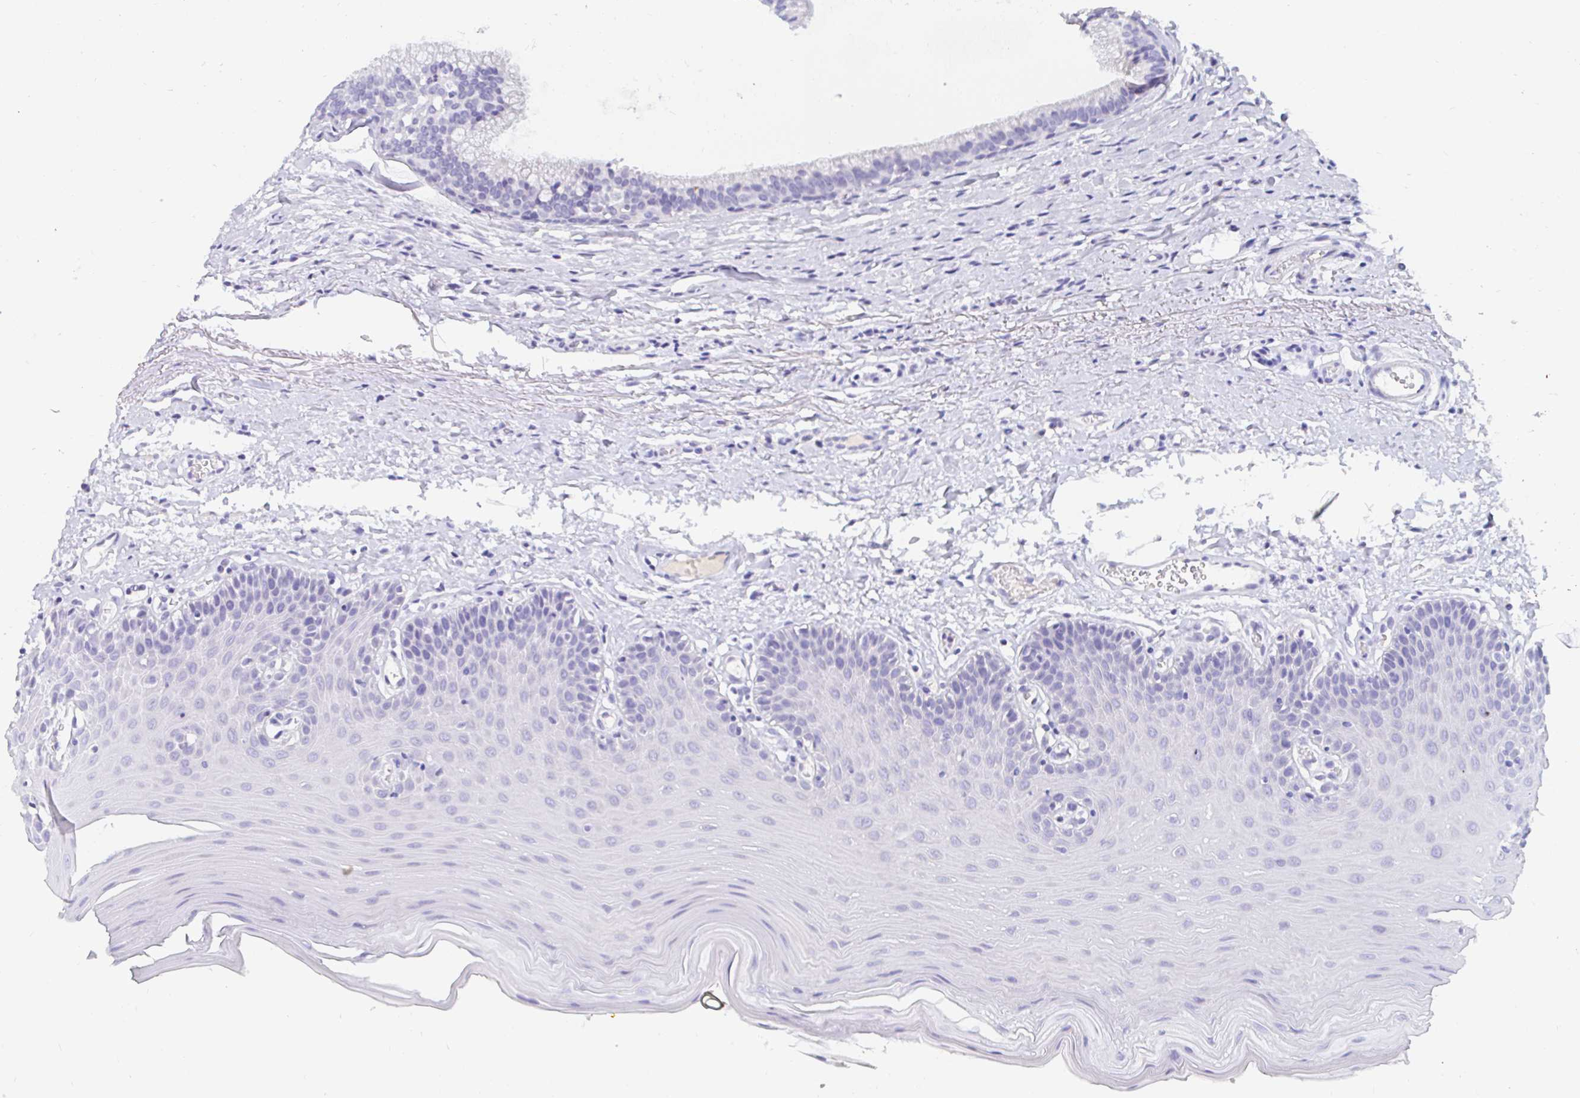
{"staining": {"intensity": "negative", "quantity": "none", "location": "none"}, "tissue": "oral mucosa", "cell_type": "Squamous epithelial cells", "image_type": "normal", "snomed": [{"axis": "morphology", "description": "Normal tissue, NOS"}, {"axis": "morphology", "description": "Adenocarcinoma, NOS"}, {"axis": "topography", "description": "Oral tissue"}, {"axis": "topography", "description": "Head-Neck"}], "caption": "A micrograph of oral mucosa stained for a protein demonstrates no brown staining in squamous epithelial cells. The staining is performed using DAB (3,3'-diaminobenzidine) brown chromogen with nuclei counter-stained in using hematoxylin.", "gene": "TEX44", "patient": {"sex": "female", "age": 57}}